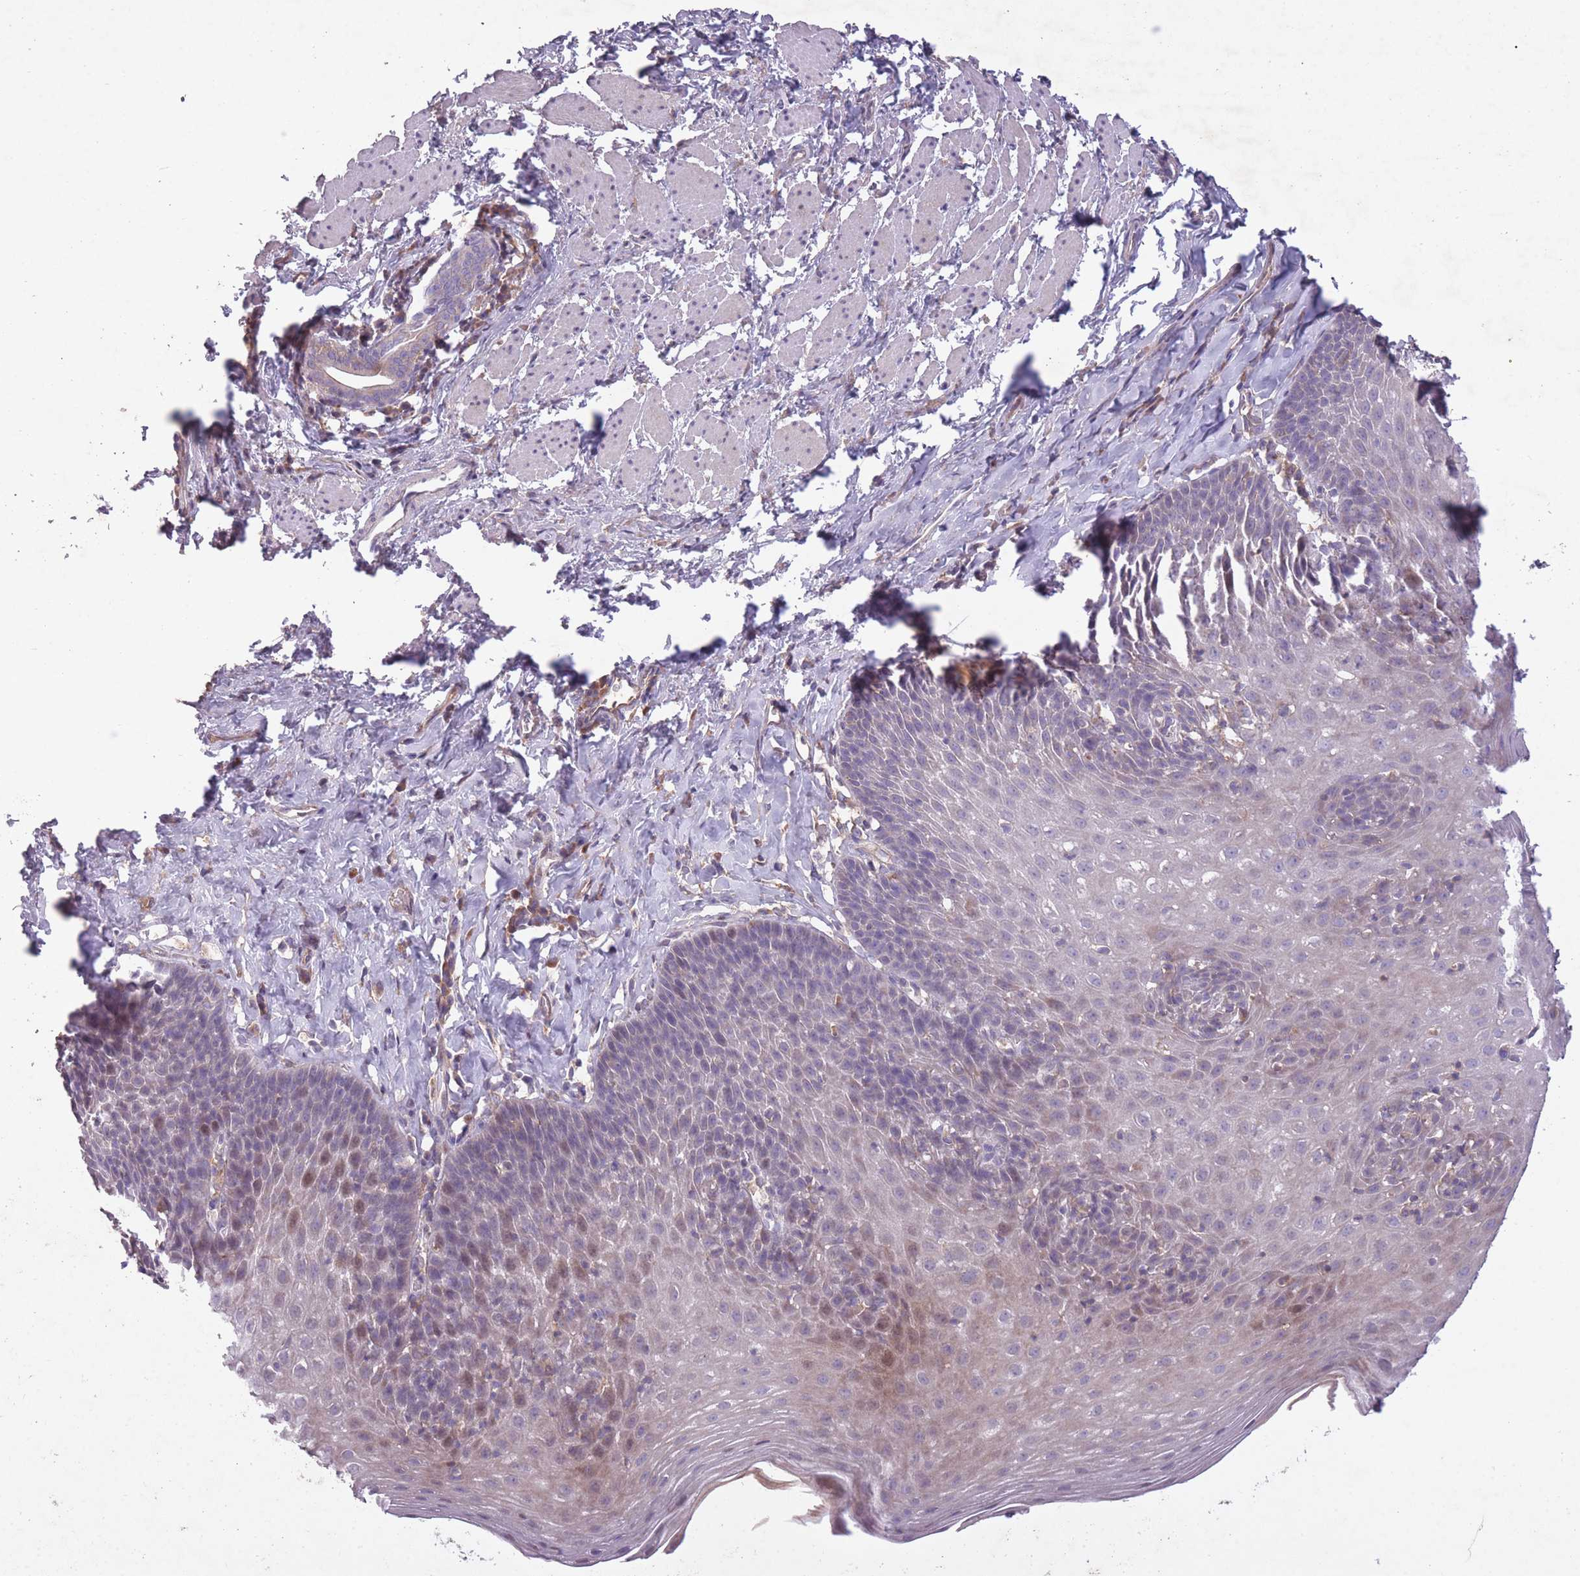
{"staining": {"intensity": "weak", "quantity": "<25%", "location": "cytoplasmic/membranous"}, "tissue": "esophagus", "cell_type": "Squamous epithelial cells", "image_type": "normal", "snomed": [{"axis": "morphology", "description": "Normal tissue, NOS"}, {"axis": "topography", "description": "Esophagus"}], "caption": "IHC of benign esophagus displays no expression in squamous epithelial cells. Nuclei are stained in blue.", "gene": "OR2V1", "patient": {"sex": "female", "age": 61}}